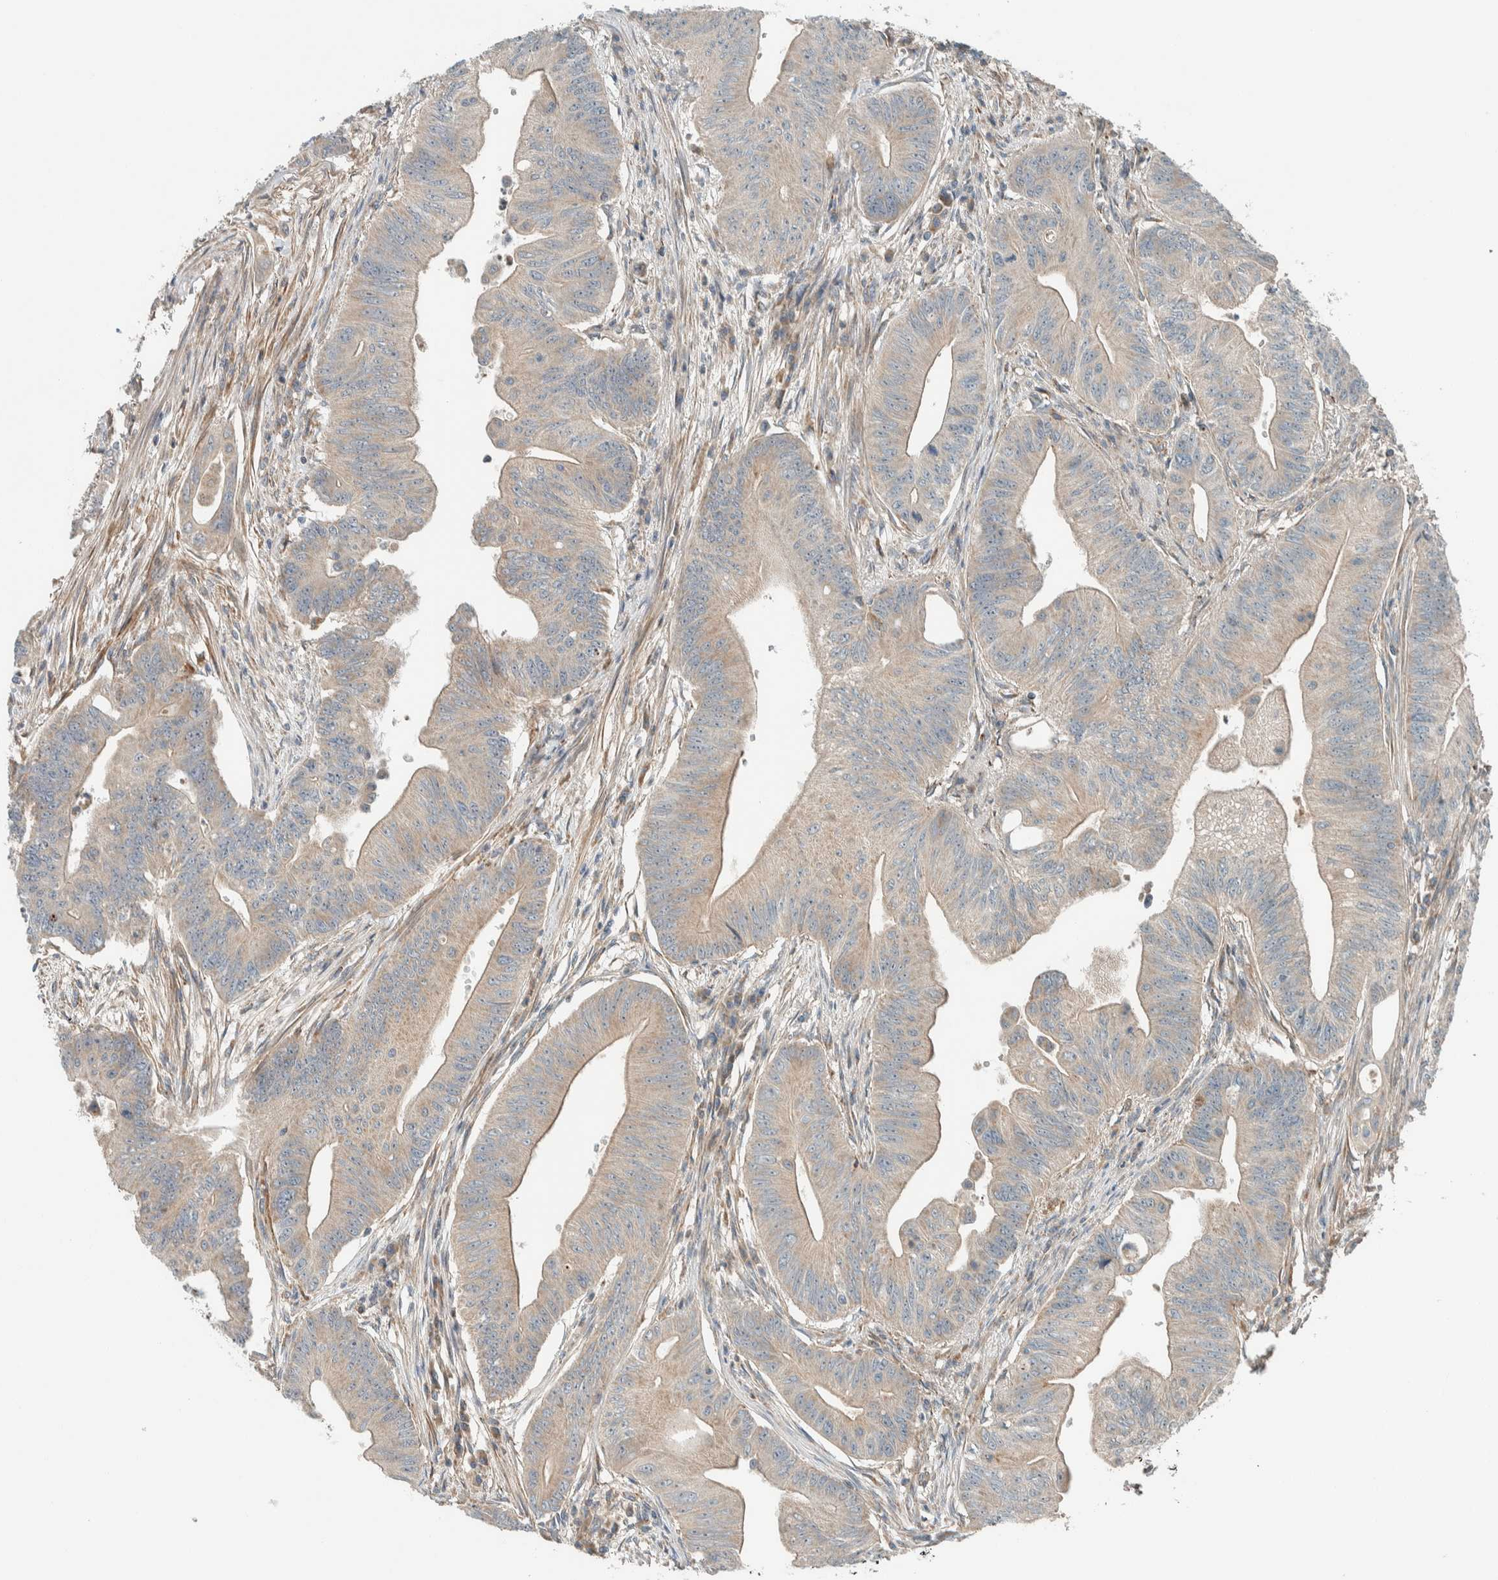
{"staining": {"intensity": "weak", "quantity": "25%-75%", "location": "cytoplasmic/membranous"}, "tissue": "colorectal cancer", "cell_type": "Tumor cells", "image_type": "cancer", "snomed": [{"axis": "morphology", "description": "Adenoma, NOS"}, {"axis": "morphology", "description": "Adenocarcinoma, NOS"}, {"axis": "topography", "description": "Colon"}], "caption": "Adenoma (colorectal) stained with DAB (3,3'-diaminobenzidine) IHC demonstrates low levels of weak cytoplasmic/membranous positivity in approximately 25%-75% of tumor cells.", "gene": "SLFN12L", "patient": {"sex": "male", "age": 79}}